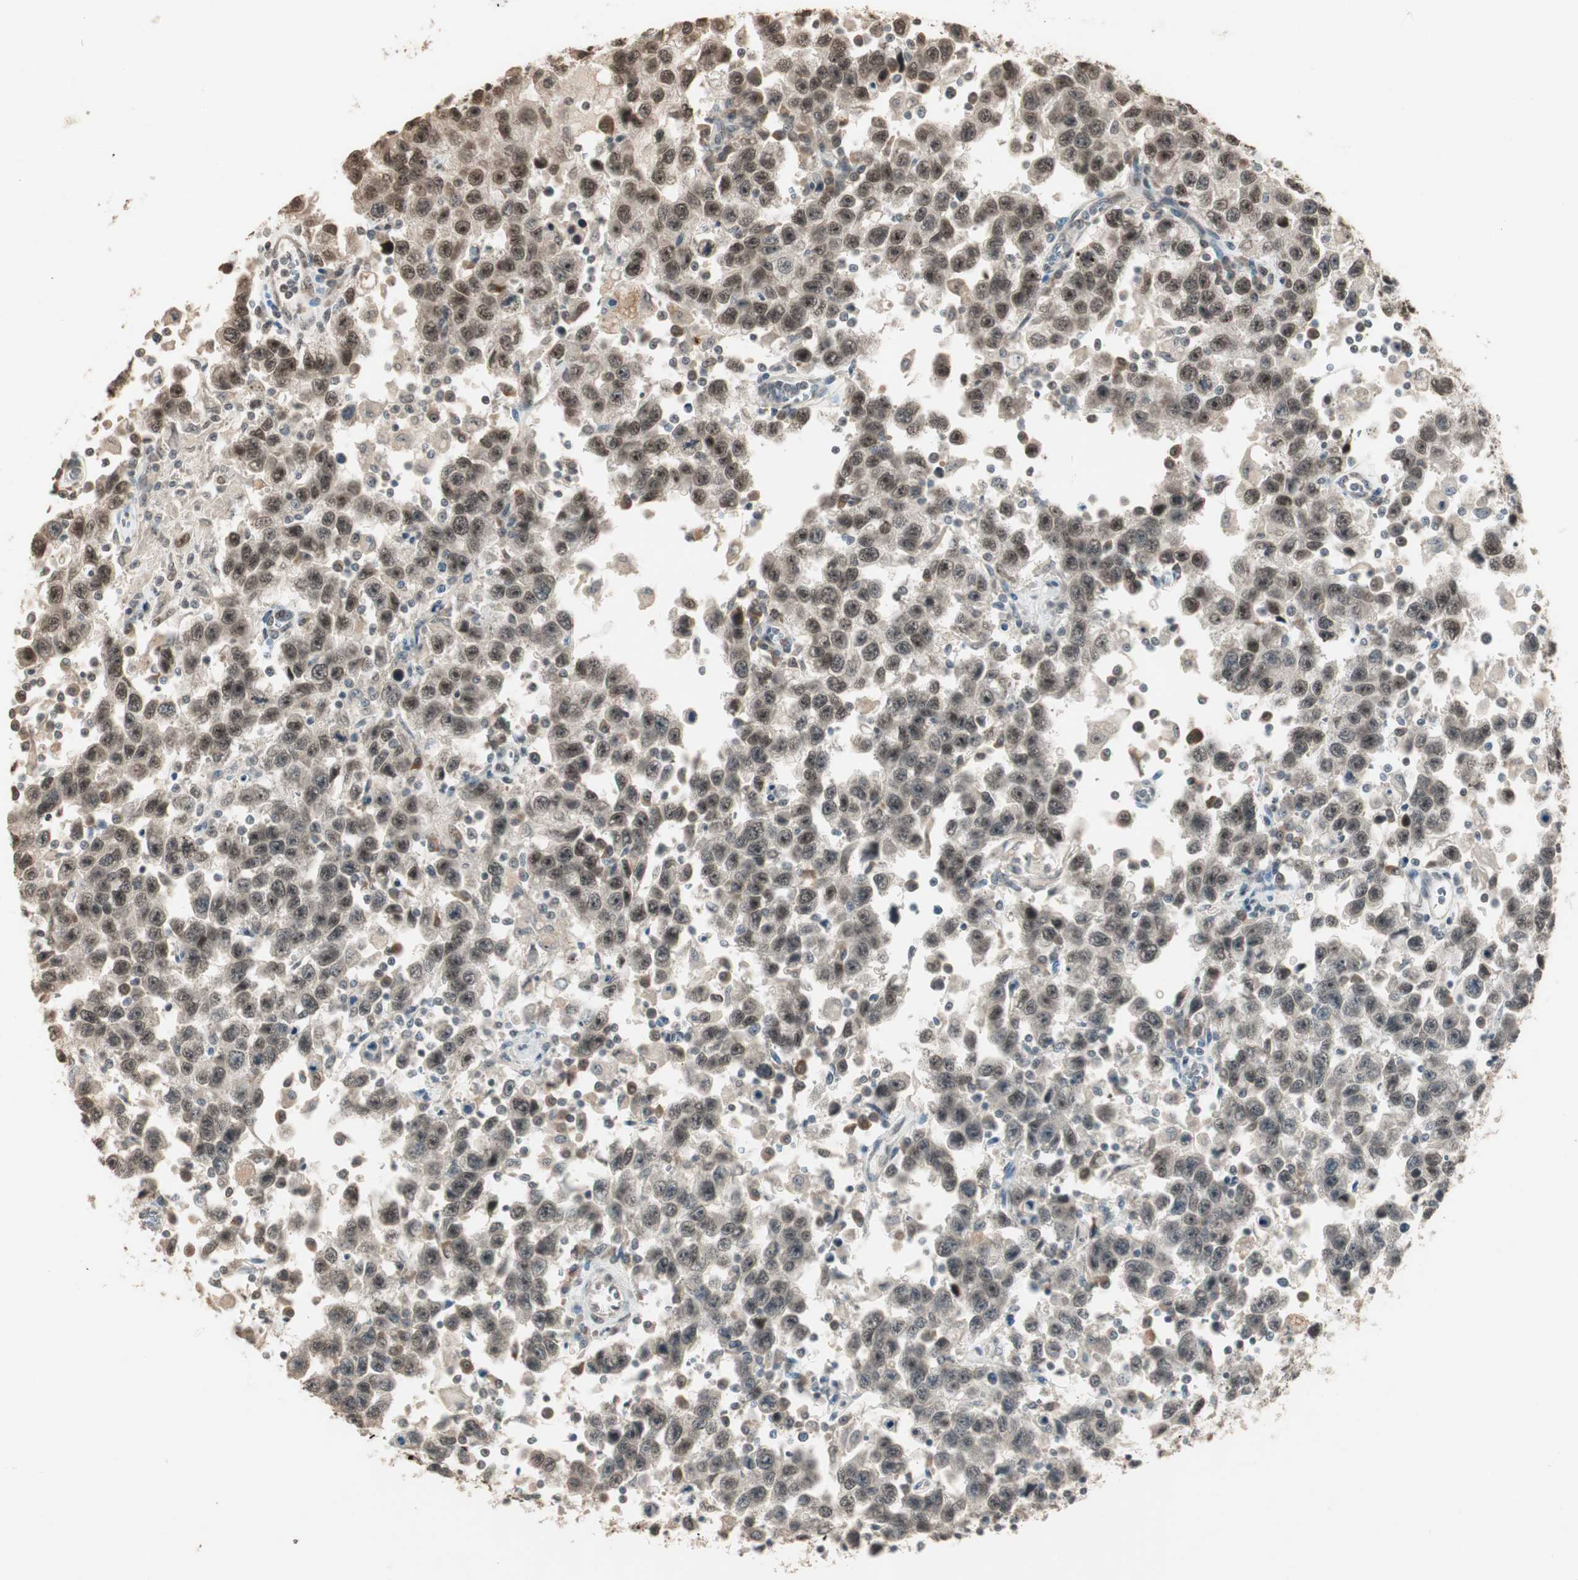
{"staining": {"intensity": "moderate", "quantity": "<25%", "location": "nuclear"}, "tissue": "testis cancer", "cell_type": "Tumor cells", "image_type": "cancer", "snomed": [{"axis": "morphology", "description": "Seminoma, NOS"}, {"axis": "topography", "description": "Testis"}], "caption": "Protein expression analysis of human testis cancer (seminoma) reveals moderate nuclear positivity in approximately <25% of tumor cells.", "gene": "ETV4", "patient": {"sex": "male", "age": 41}}